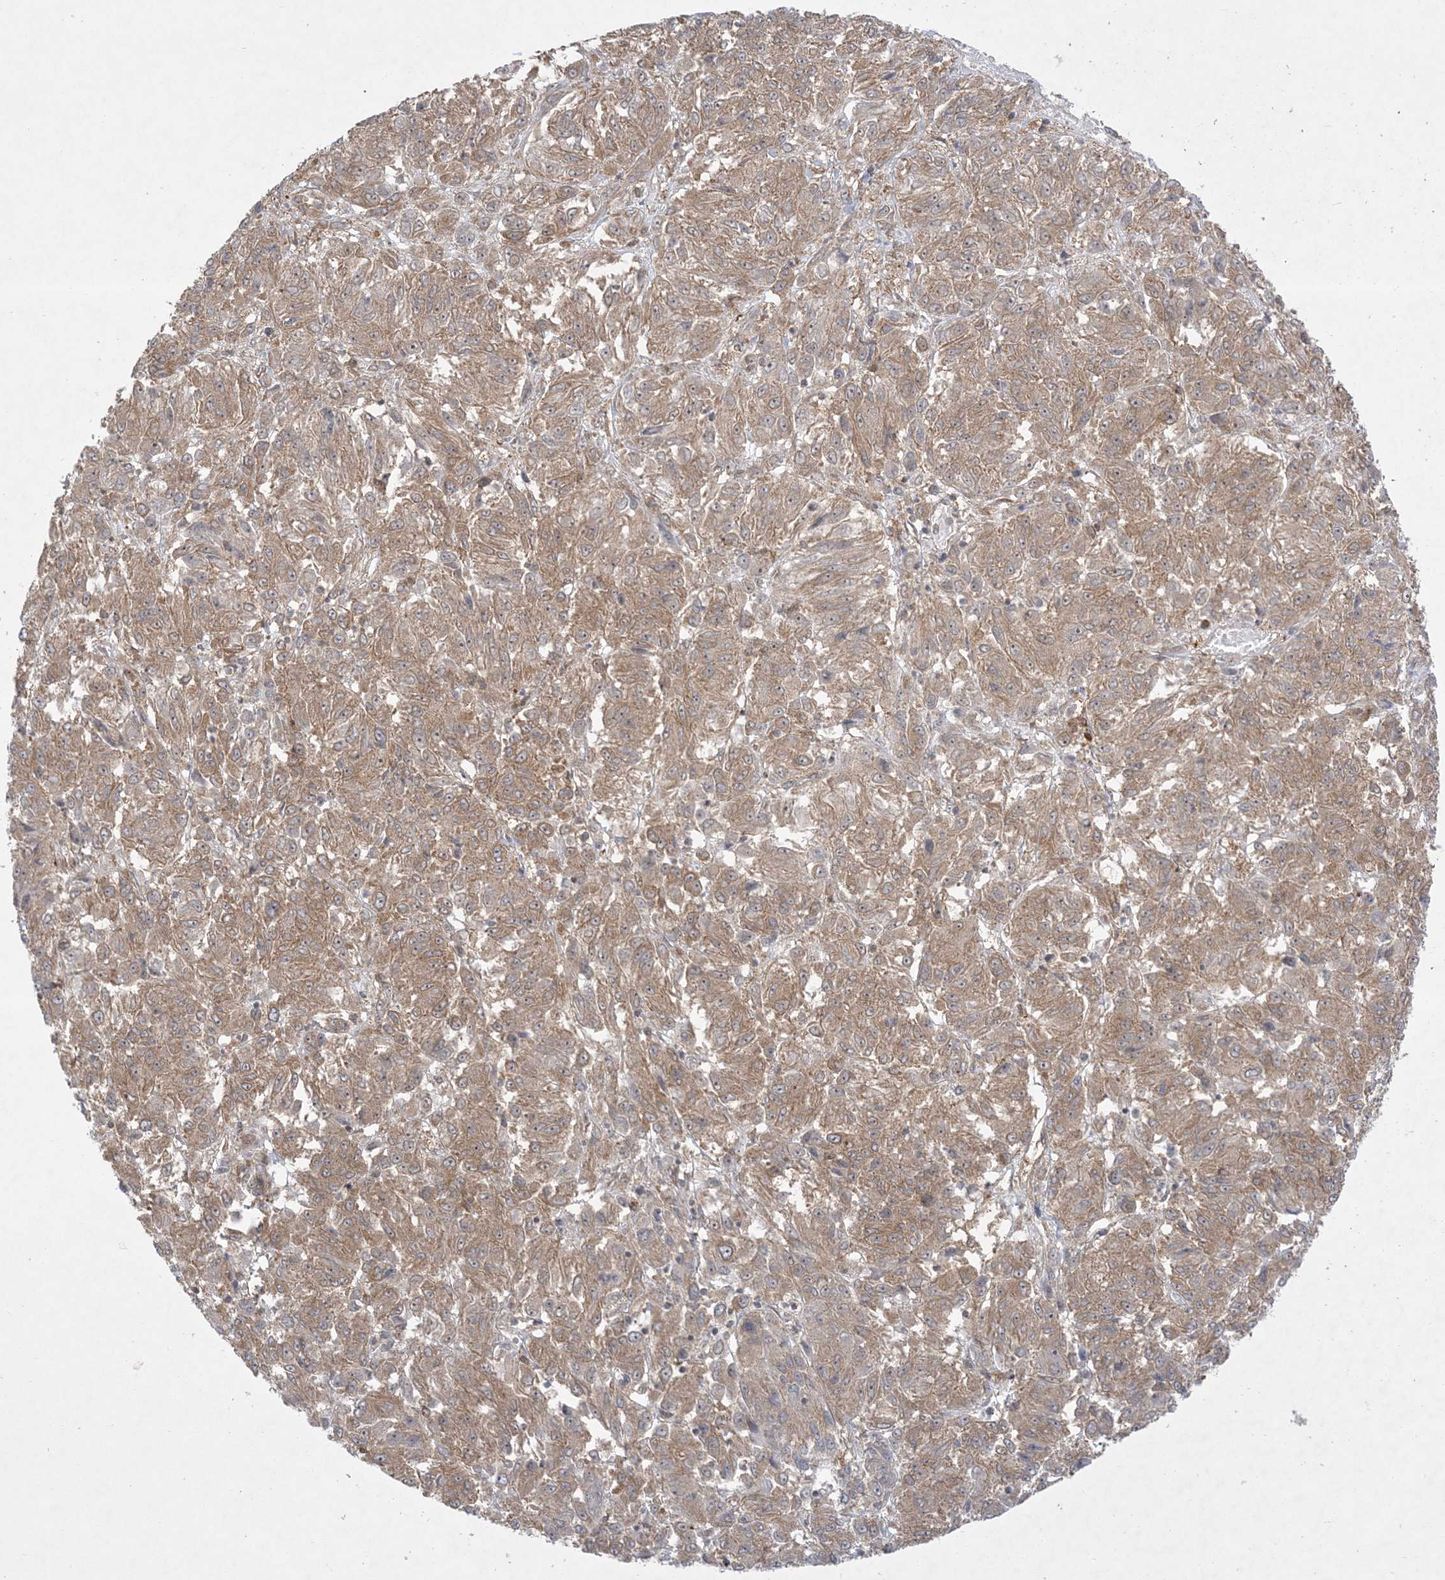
{"staining": {"intensity": "moderate", "quantity": ">75%", "location": "cytoplasmic/membranous"}, "tissue": "melanoma", "cell_type": "Tumor cells", "image_type": "cancer", "snomed": [{"axis": "morphology", "description": "Malignant melanoma, Metastatic site"}, {"axis": "topography", "description": "Lung"}], "caption": "A photomicrograph showing moderate cytoplasmic/membranous staining in approximately >75% of tumor cells in melanoma, as visualized by brown immunohistochemical staining.", "gene": "SOGA3", "patient": {"sex": "male", "age": 64}}